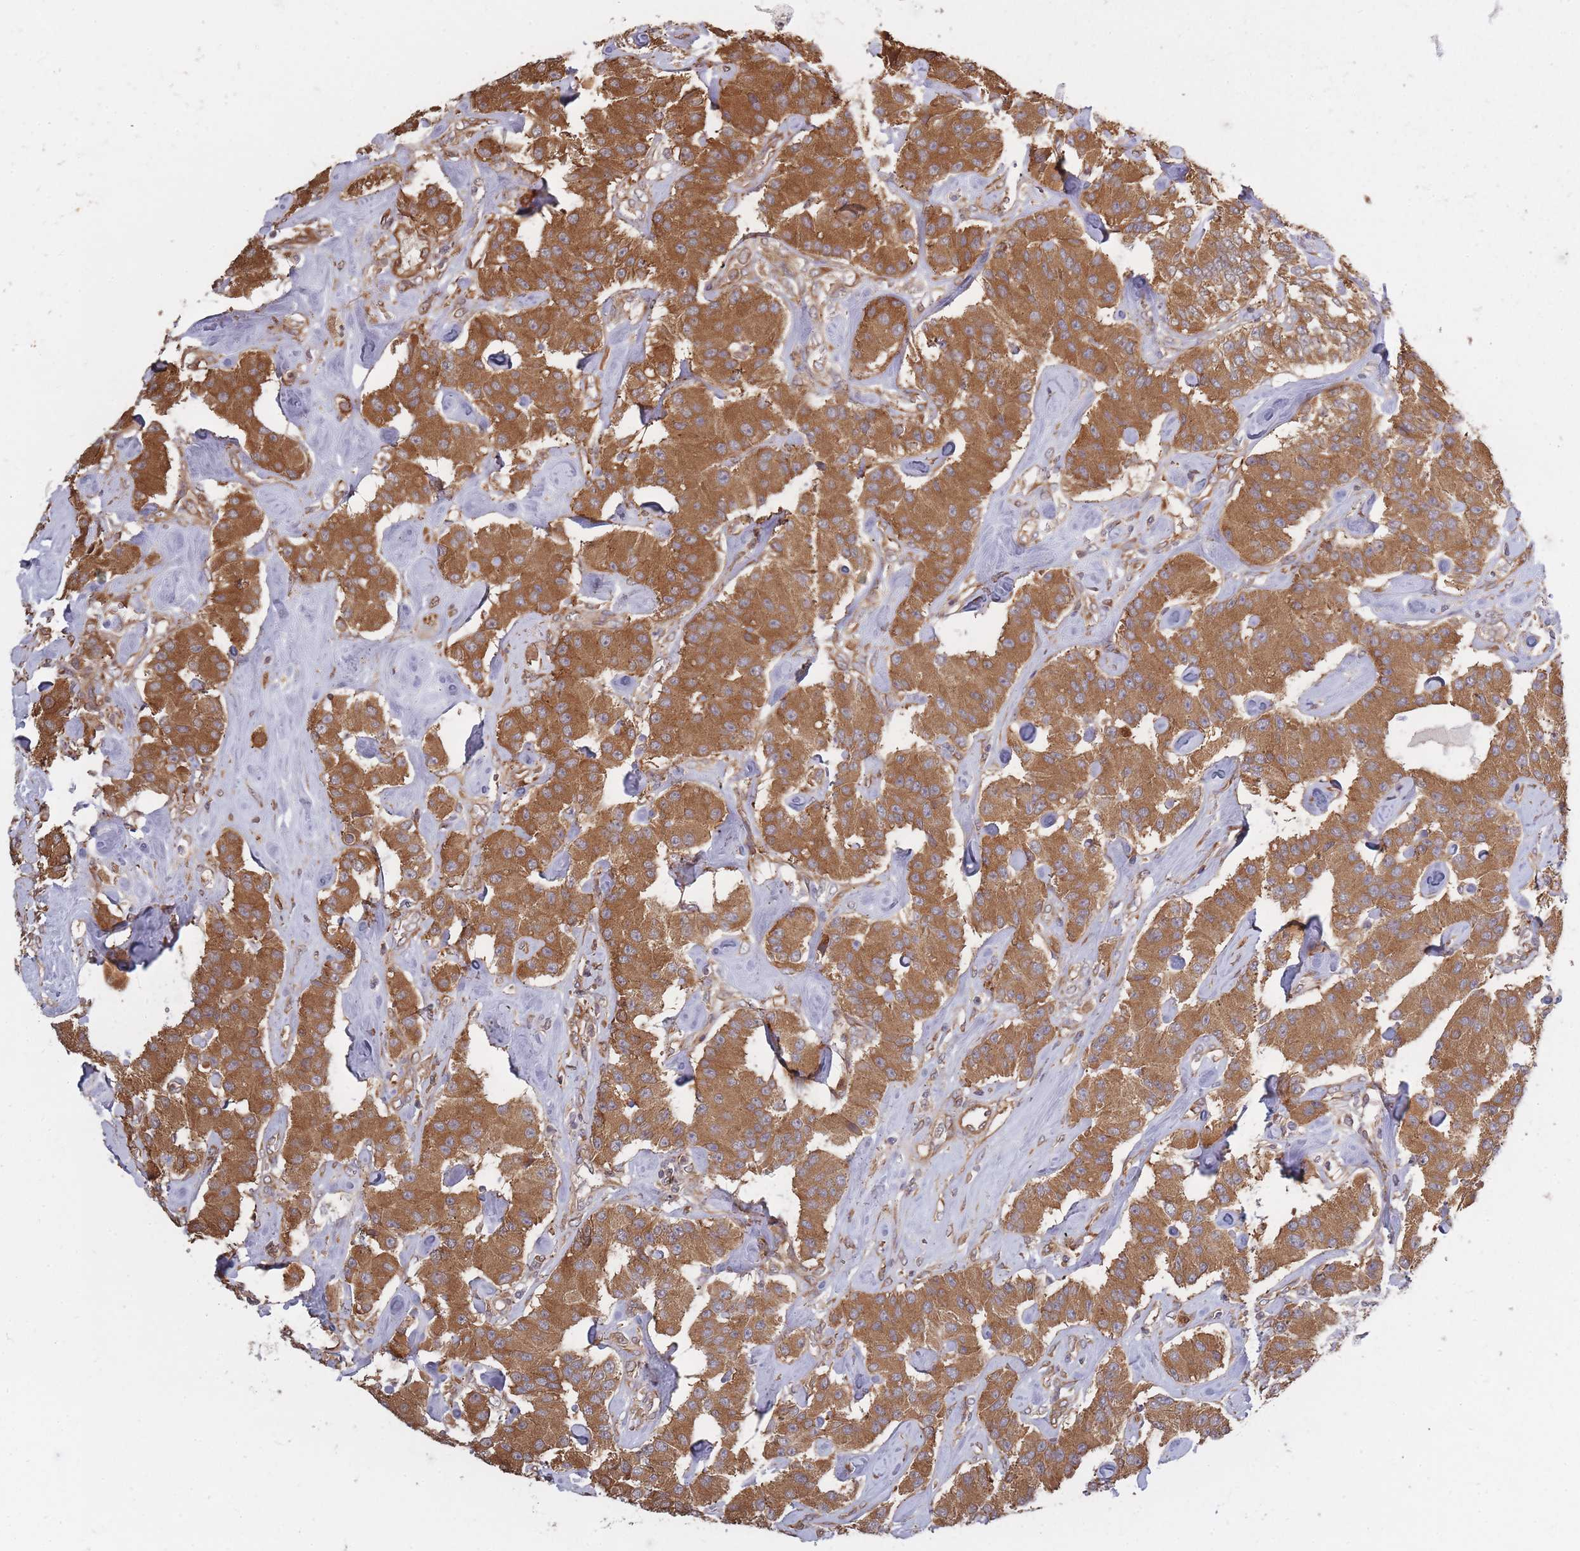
{"staining": {"intensity": "moderate", "quantity": ">75%", "location": "cytoplasmic/membranous"}, "tissue": "carcinoid", "cell_type": "Tumor cells", "image_type": "cancer", "snomed": [{"axis": "morphology", "description": "Carcinoid, malignant, NOS"}, {"axis": "topography", "description": "Pancreas"}], "caption": "IHC (DAB) staining of human carcinoid demonstrates moderate cytoplasmic/membranous protein expression in about >75% of tumor cells.", "gene": "ARL13B", "patient": {"sex": "male", "age": 41}}